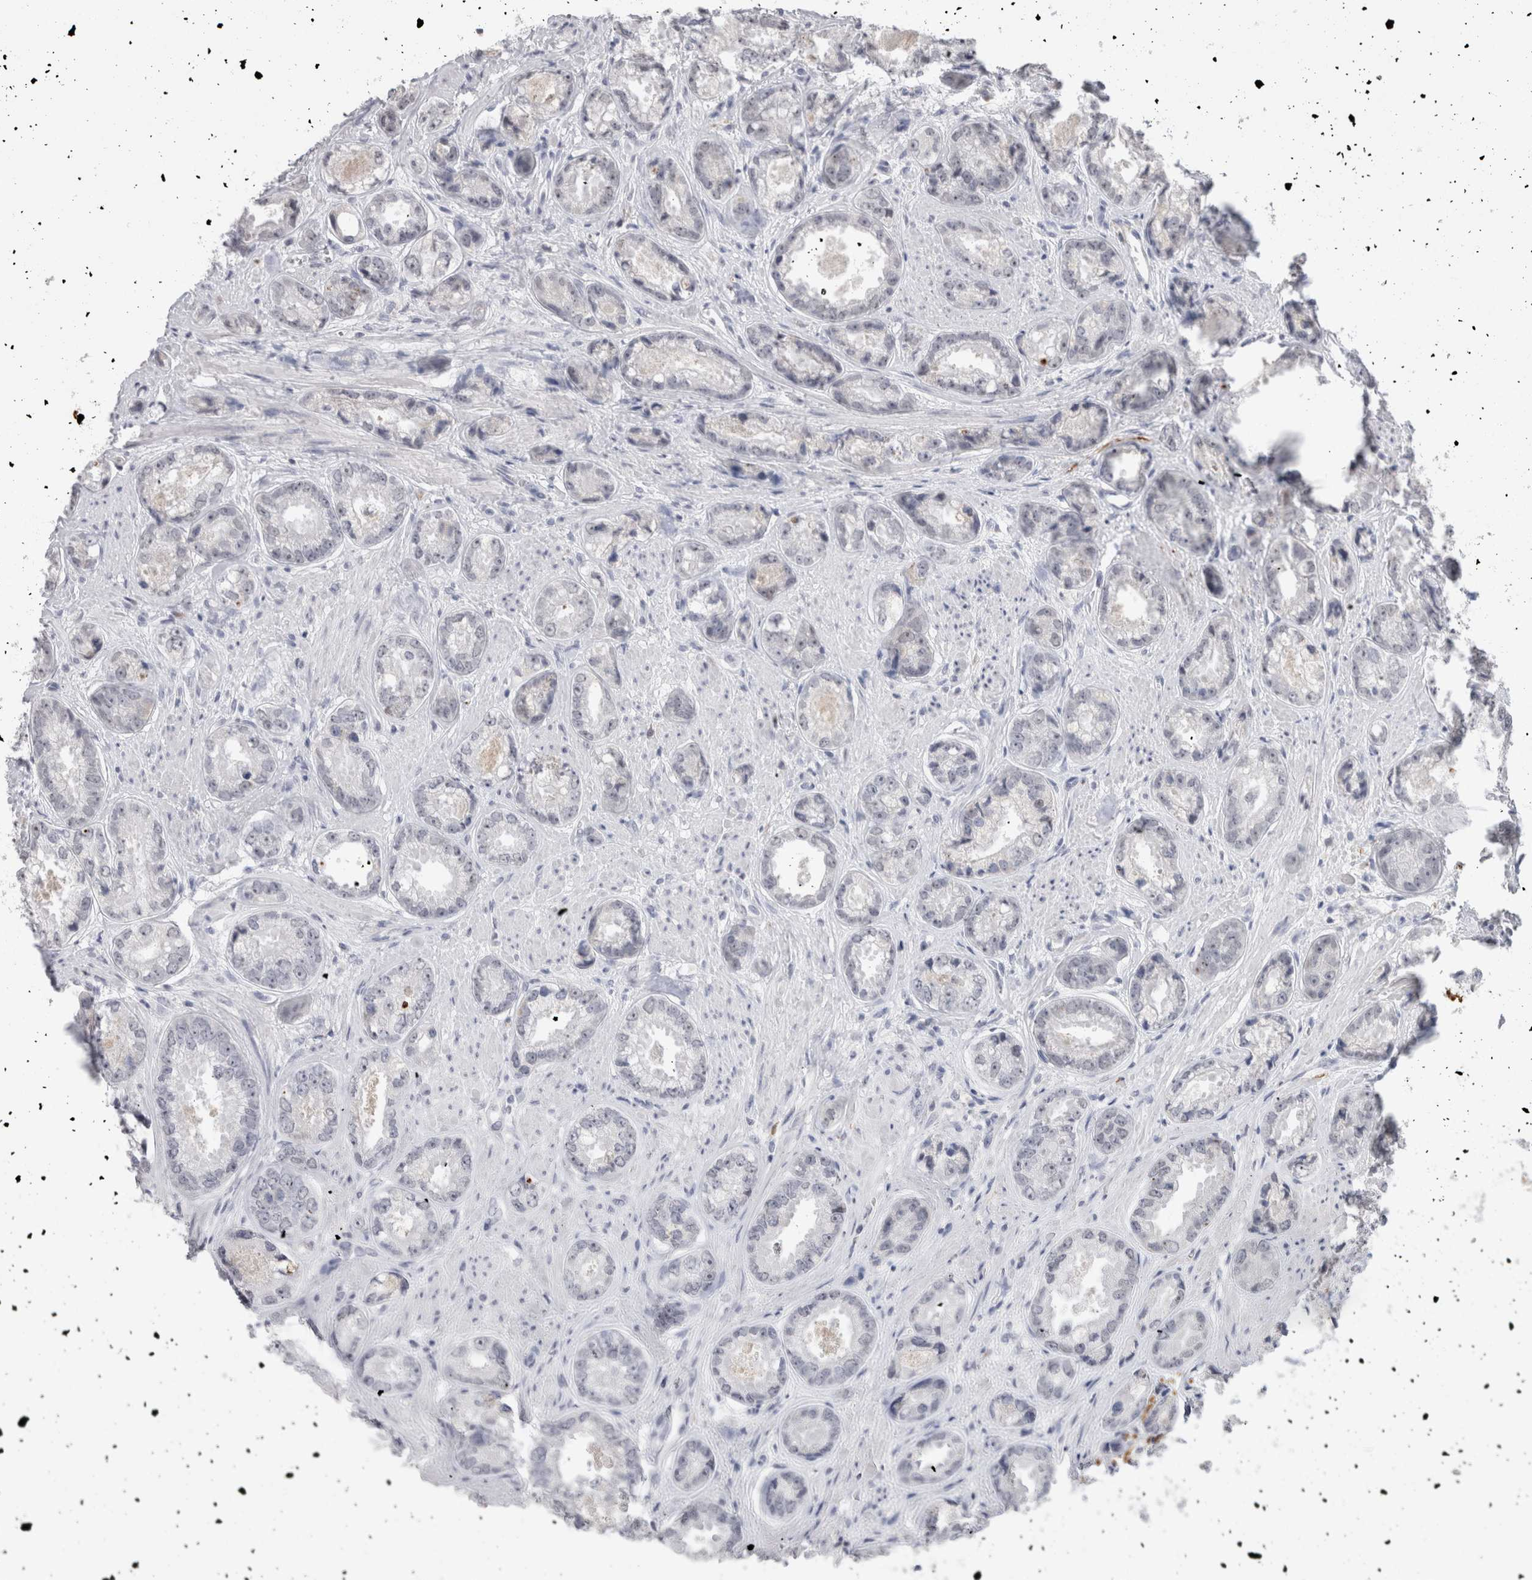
{"staining": {"intensity": "negative", "quantity": "none", "location": "none"}, "tissue": "prostate cancer", "cell_type": "Tumor cells", "image_type": "cancer", "snomed": [{"axis": "morphology", "description": "Adenocarcinoma, High grade"}, {"axis": "topography", "description": "Prostate"}], "caption": "An image of human prostate adenocarcinoma (high-grade) is negative for staining in tumor cells.", "gene": "CADM3", "patient": {"sex": "male", "age": 61}}